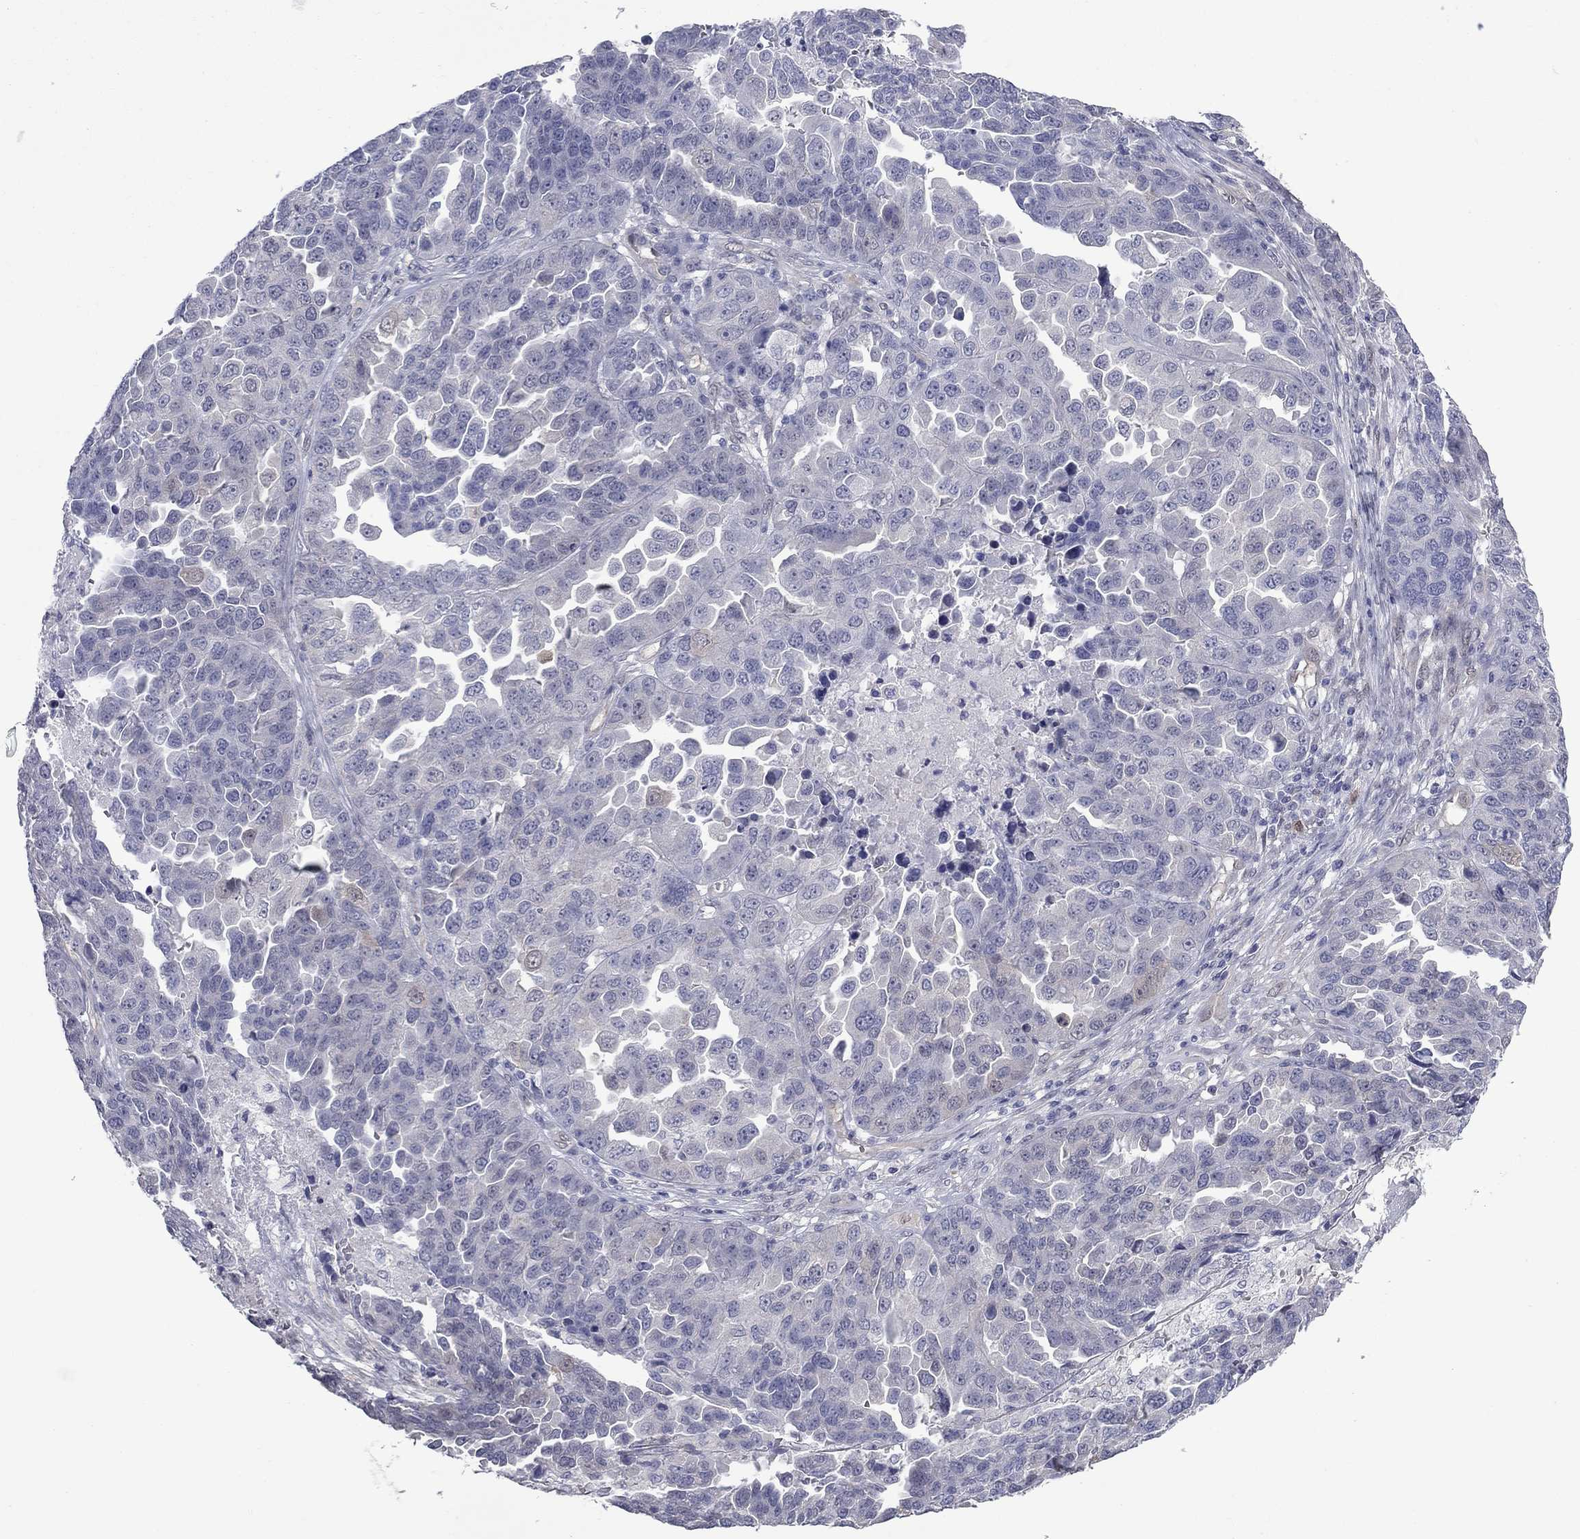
{"staining": {"intensity": "negative", "quantity": "none", "location": "none"}, "tissue": "ovarian cancer", "cell_type": "Tumor cells", "image_type": "cancer", "snomed": [{"axis": "morphology", "description": "Cystadenocarcinoma, serous, NOS"}, {"axis": "topography", "description": "Ovary"}], "caption": "High power microscopy image of an immunohistochemistry (IHC) micrograph of ovarian cancer, revealing no significant staining in tumor cells. (DAB (3,3'-diaminobenzidine) immunohistochemistry (IHC) with hematoxylin counter stain).", "gene": "CTNNBIP1", "patient": {"sex": "female", "age": 87}}